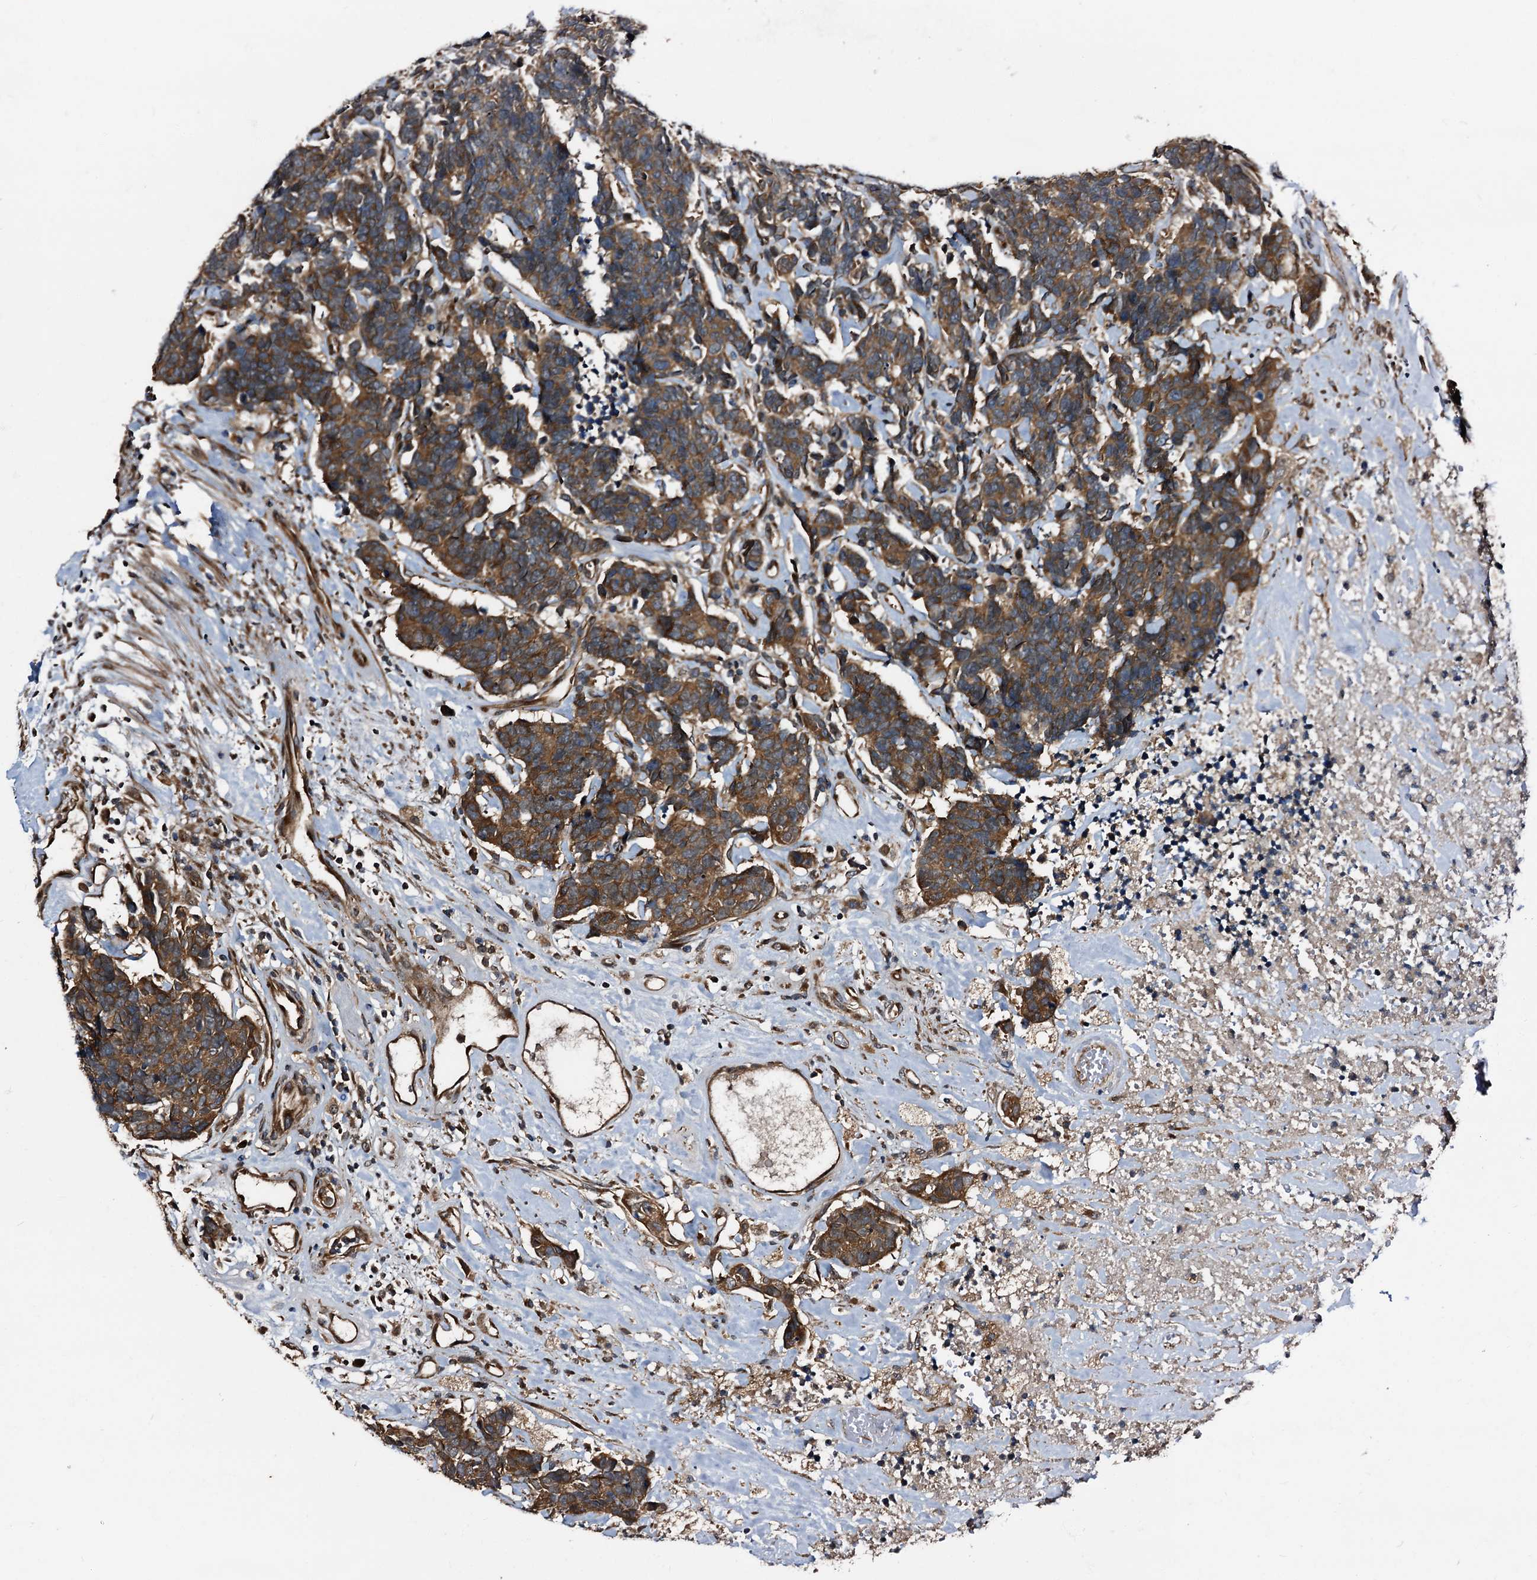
{"staining": {"intensity": "moderate", "quantity": ">75%", "location": "cytoplasmic/membranous"}, "tissue": "carcinoid", "cell_type": "Tumor cells", "image_type": "cancer", "snomed": [{"axis": "morphology", "description": "Carcinoma, NOS"}, {"axis": "morphology", "description": "Carcinoid, malignant, NOS"}, {"axis": "topography", "description": "Urinary bladder"}], "caption": "Approximately >75% of tumor cells in human malignant carcinoid show moderate cytoplasmic/membranous protein staining as visualized by brown immunohistochemical staining.", "gene": "PEX5", "patient": {"sex": "male", "age": 57}}